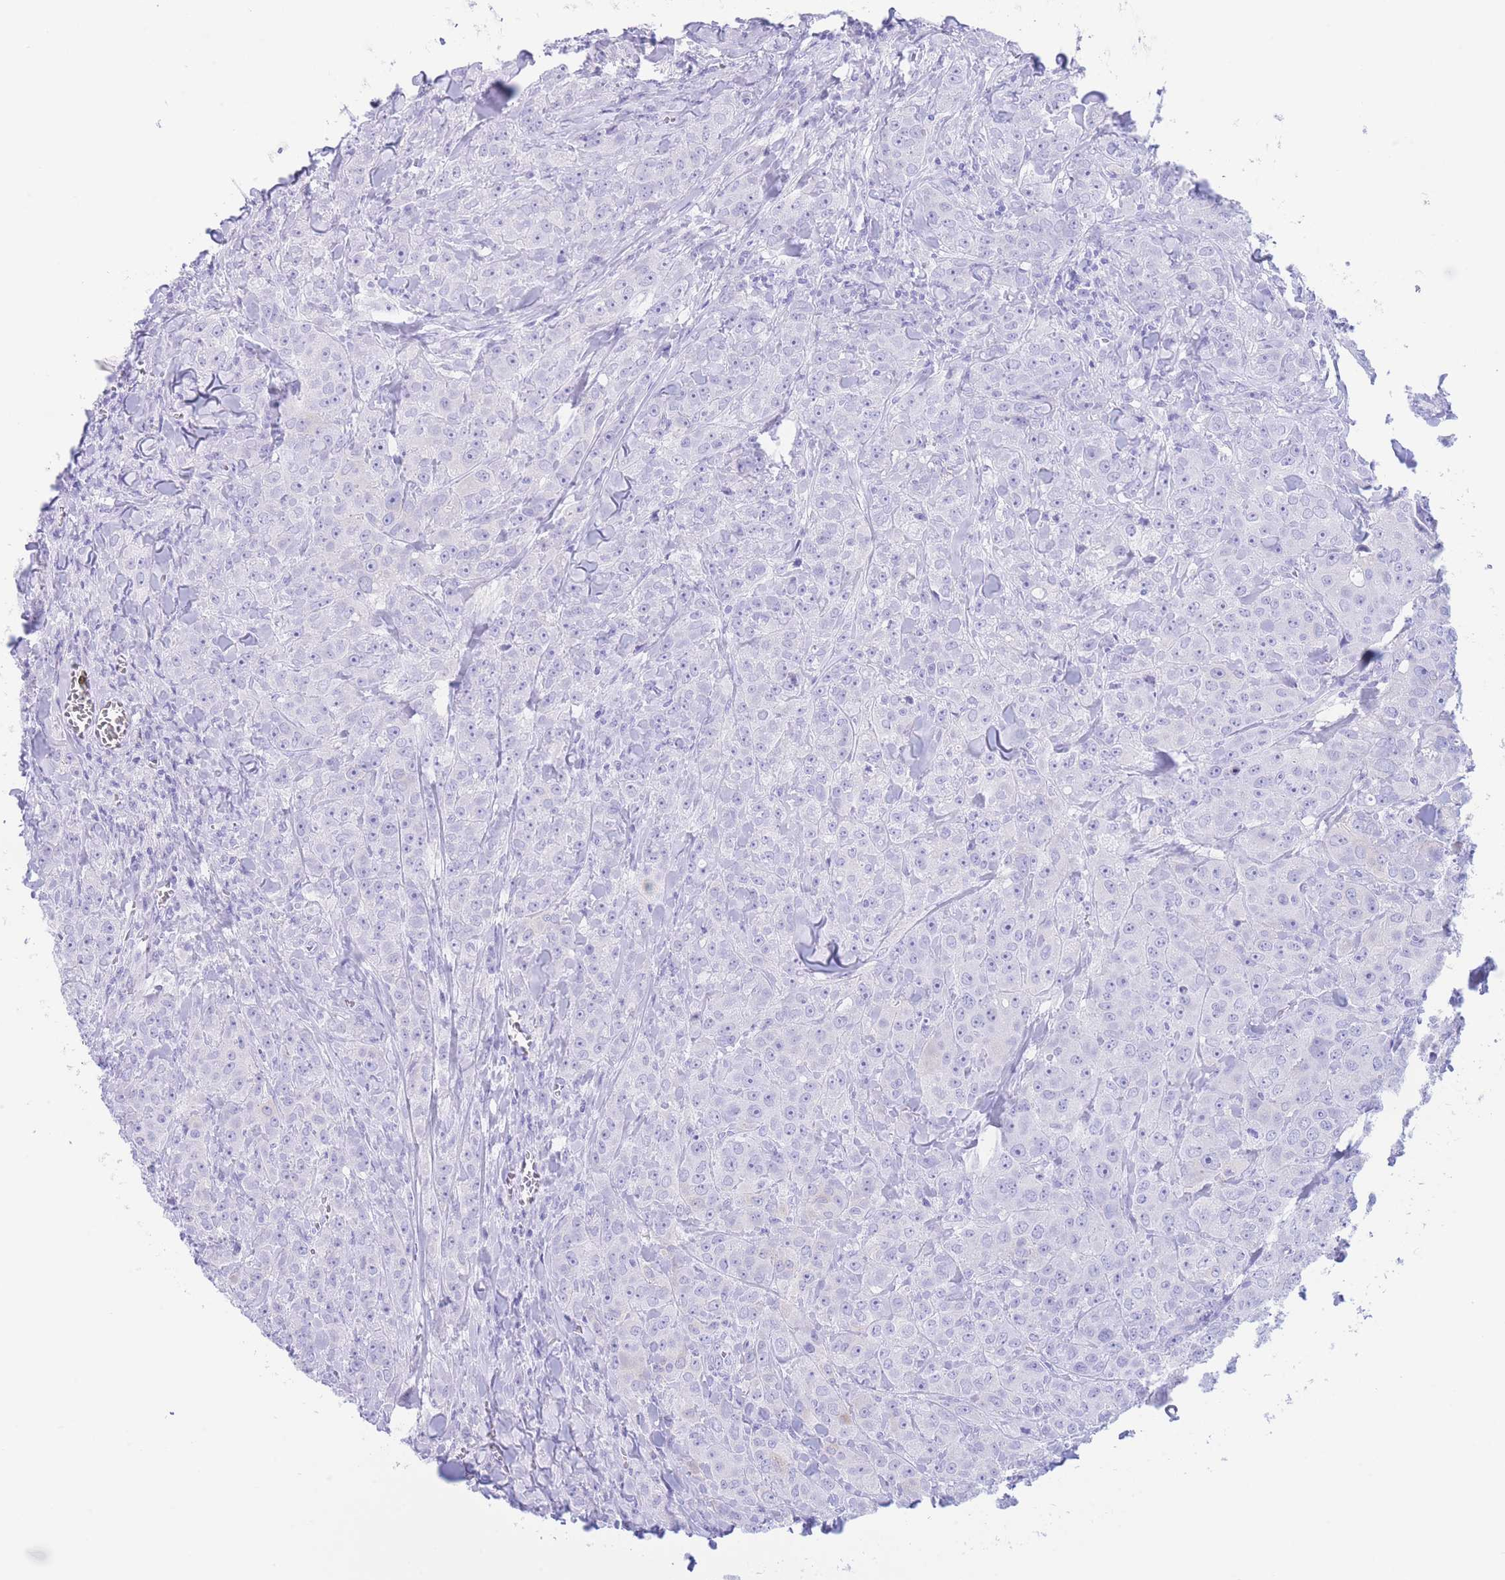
{"staining": {"intensity": "negative", "quantity": "none", "location": "none"}, "tissue": "breast cancer", "cell_type": "Tumor cells", "image_type": "cancer", "snomed": [{"axis": "morphology", "description": "Duct carcinoma"}, {"axis": "topography", "description": "Breast"}], "caption": "Immunohistochemical staining of breast cancer demonstrates no significant expression in tumor cells. Nuclei are stained in blue.", "gene": "SLCO1B3", "patient": {"sex": "female", "age": 43}}